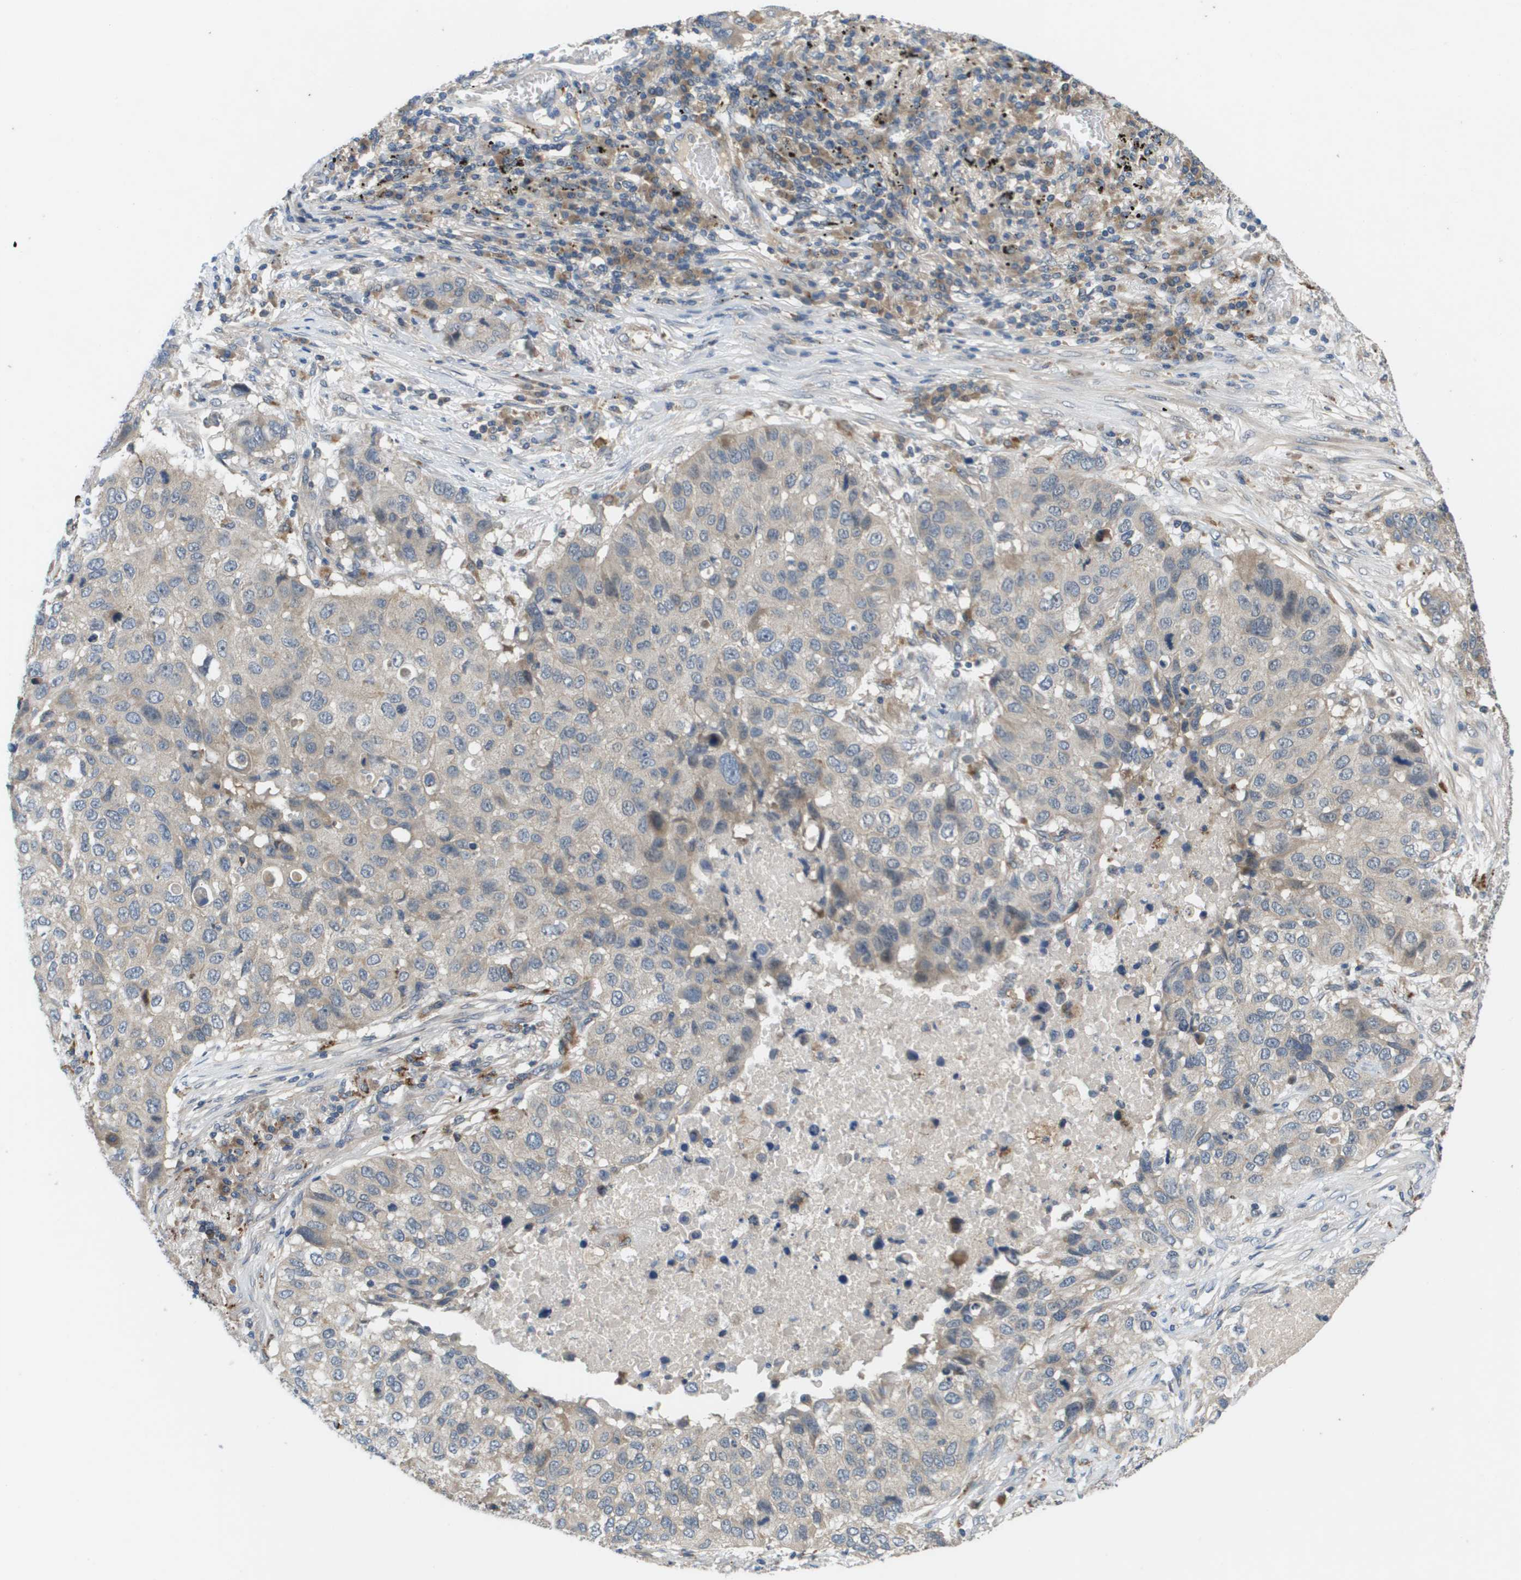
{"staining": {"intensity": "weak", "quantity": "25%-75%", "location": "cytoplasmic/membranous"}, "tissue": "lung cancer", "cell_type": "Tumor cells", "image_type": "cancer", "snomed": [{"axis": "morphology", "description": "Squamous cell carcinoma, NOS"}, {"axis": "topography", "description": "Lung"}], "caption": "Protein staining shows weak cytoplasmic/membranous expression in approximately 25%-75% of tumor cells in lung cancer (squamous cell carcinoma). Nuclei are stained in blue.", "gene": "SLC25A20", "patient": {"sex": "male", "age": 57}}